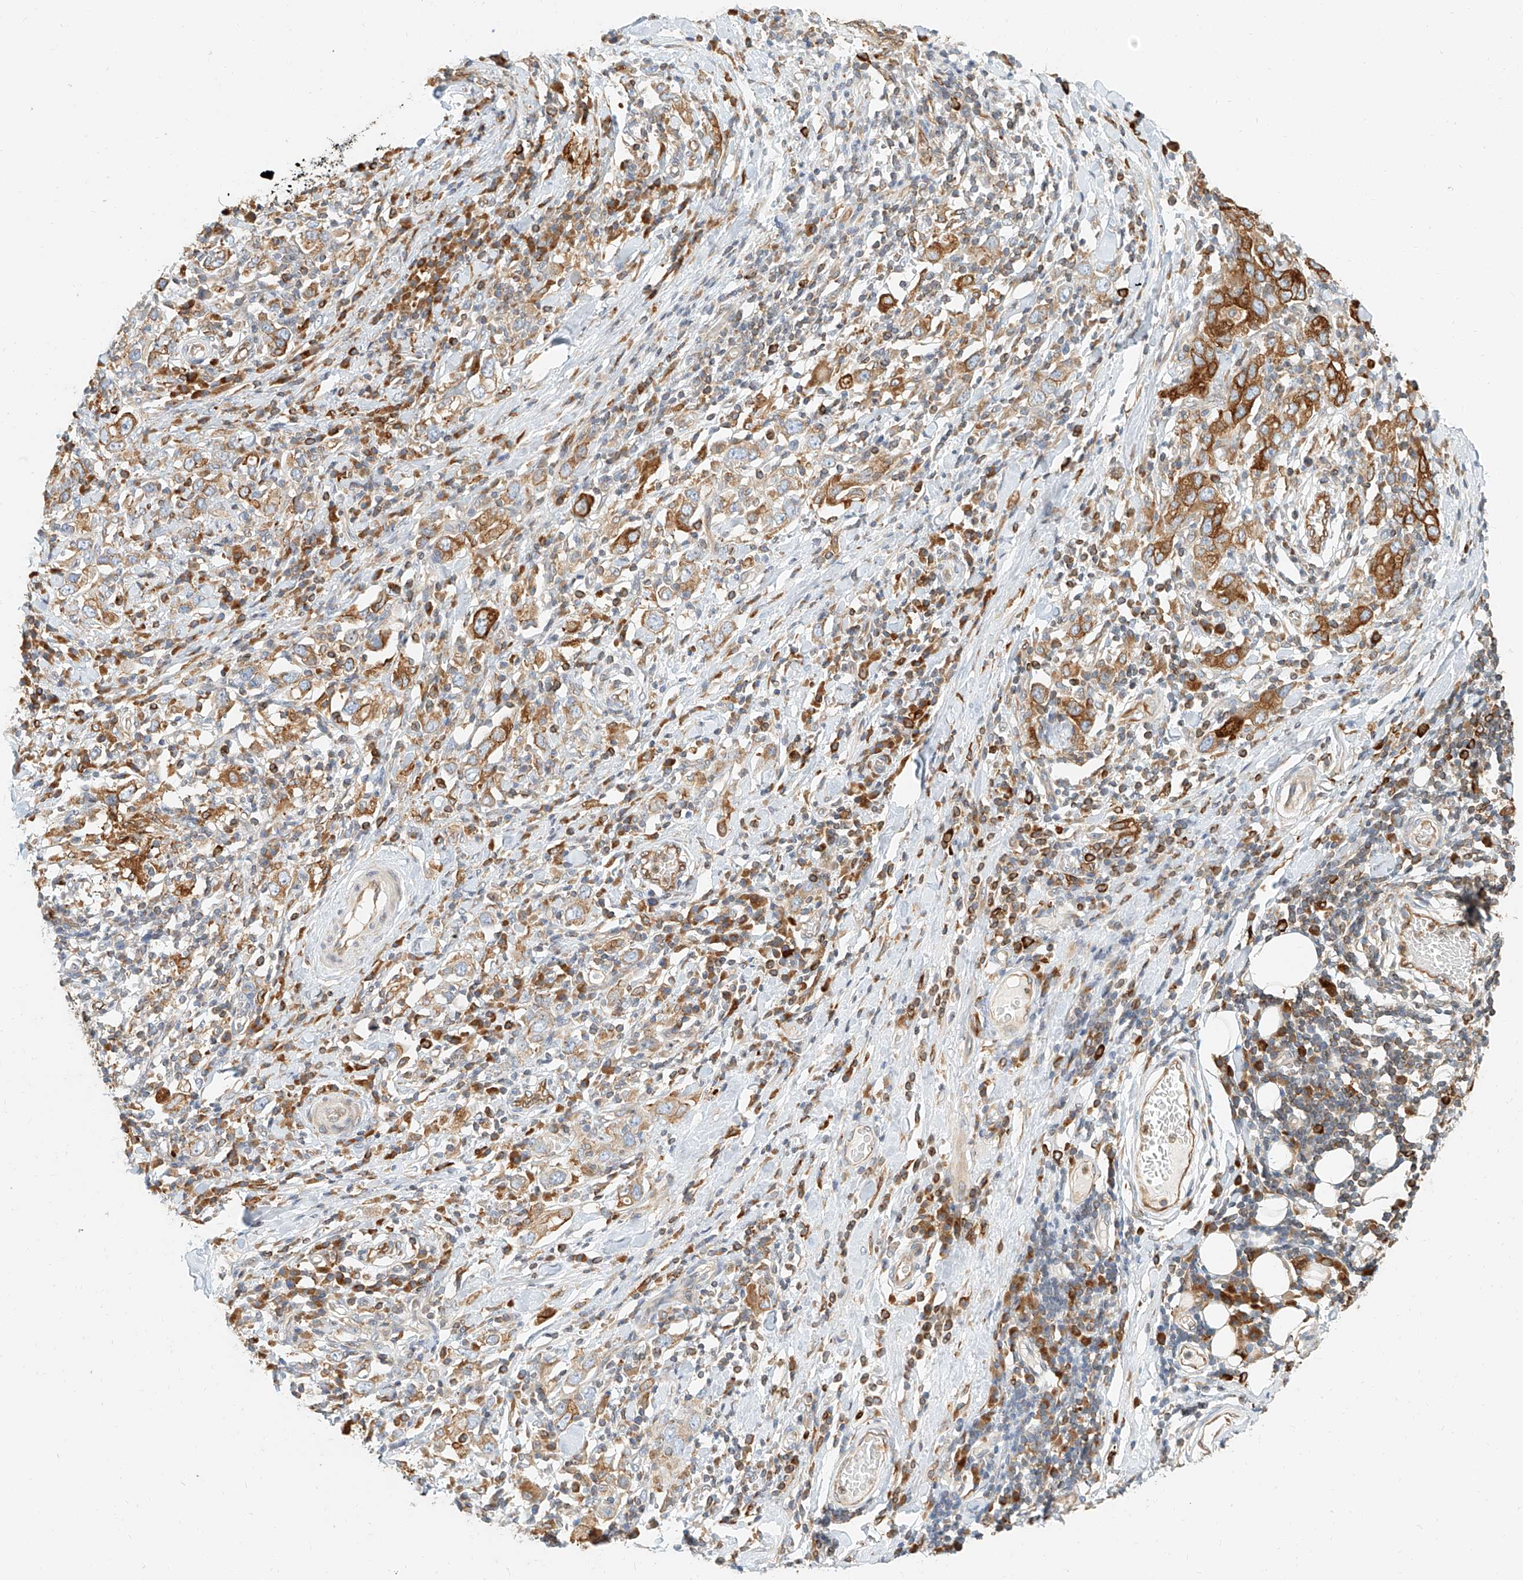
{"staining": {"intensity": "strong", "quantity": "25%-75%", "location": "cytoplasmic/membranous"}, "tissue": "stomach cancer", "cell_type": "Tumor cells", "image_type": "cancer", "snomed": [{"axis": "morphology", "description": "Adenocarcinoma, NOS"}, {"axis": "topography", "description": "Stomach, upper"}], "caption": "Protein expression analysis of human stomach cancer reveals strong cytoplasmic/membranous staining in approximately 25%-75% of tumor cells.", "gene": "DHRS7", "patient": {"sex": "male", "age": 62}}